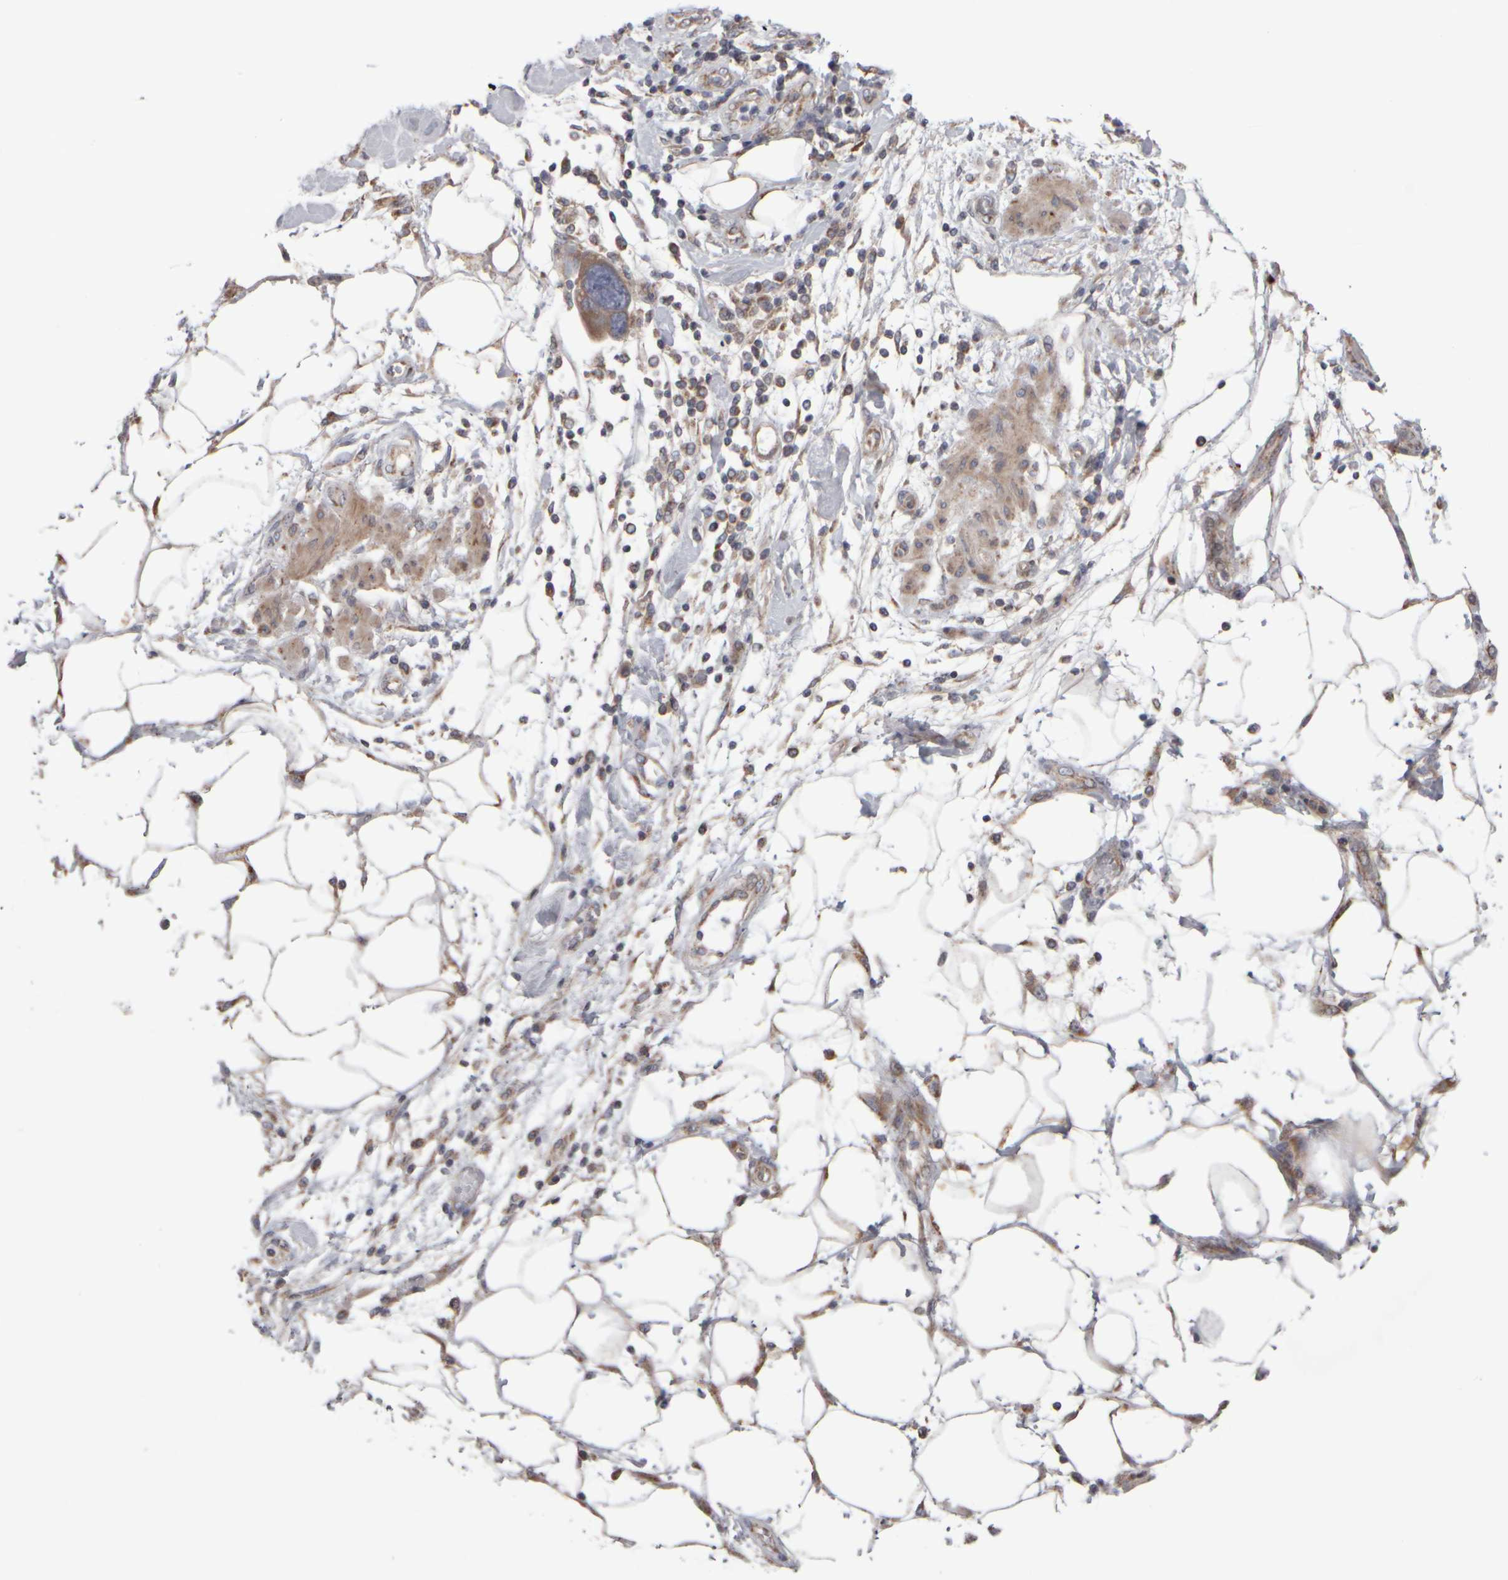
{"staining": {"intensity": "moderate", "quantity": "25%-75%", "location": "cytoplasmic/membranous"}, "tissue": "pancreatic cancer", "cell_type": "Tumor cells", "image_type": "cancer", "snomed": [{"axis": "morphology", "description": "Normal tissue, NOS"}, {"axis": "morphology", "description": "Adenocarcinoma, NOS"}, {"axis": "topography", "description": "Pancreas"}], "caption": "High-power microscopy captured an IHC micrograph of pancreatic cancer (adenocarcinoma), revealing moderate cytoplasmic/membranous positivity in approximately 25%-75% of tumor cells.", "gene": "SCO1", "patient": {"sex": "female", "age": 71}}